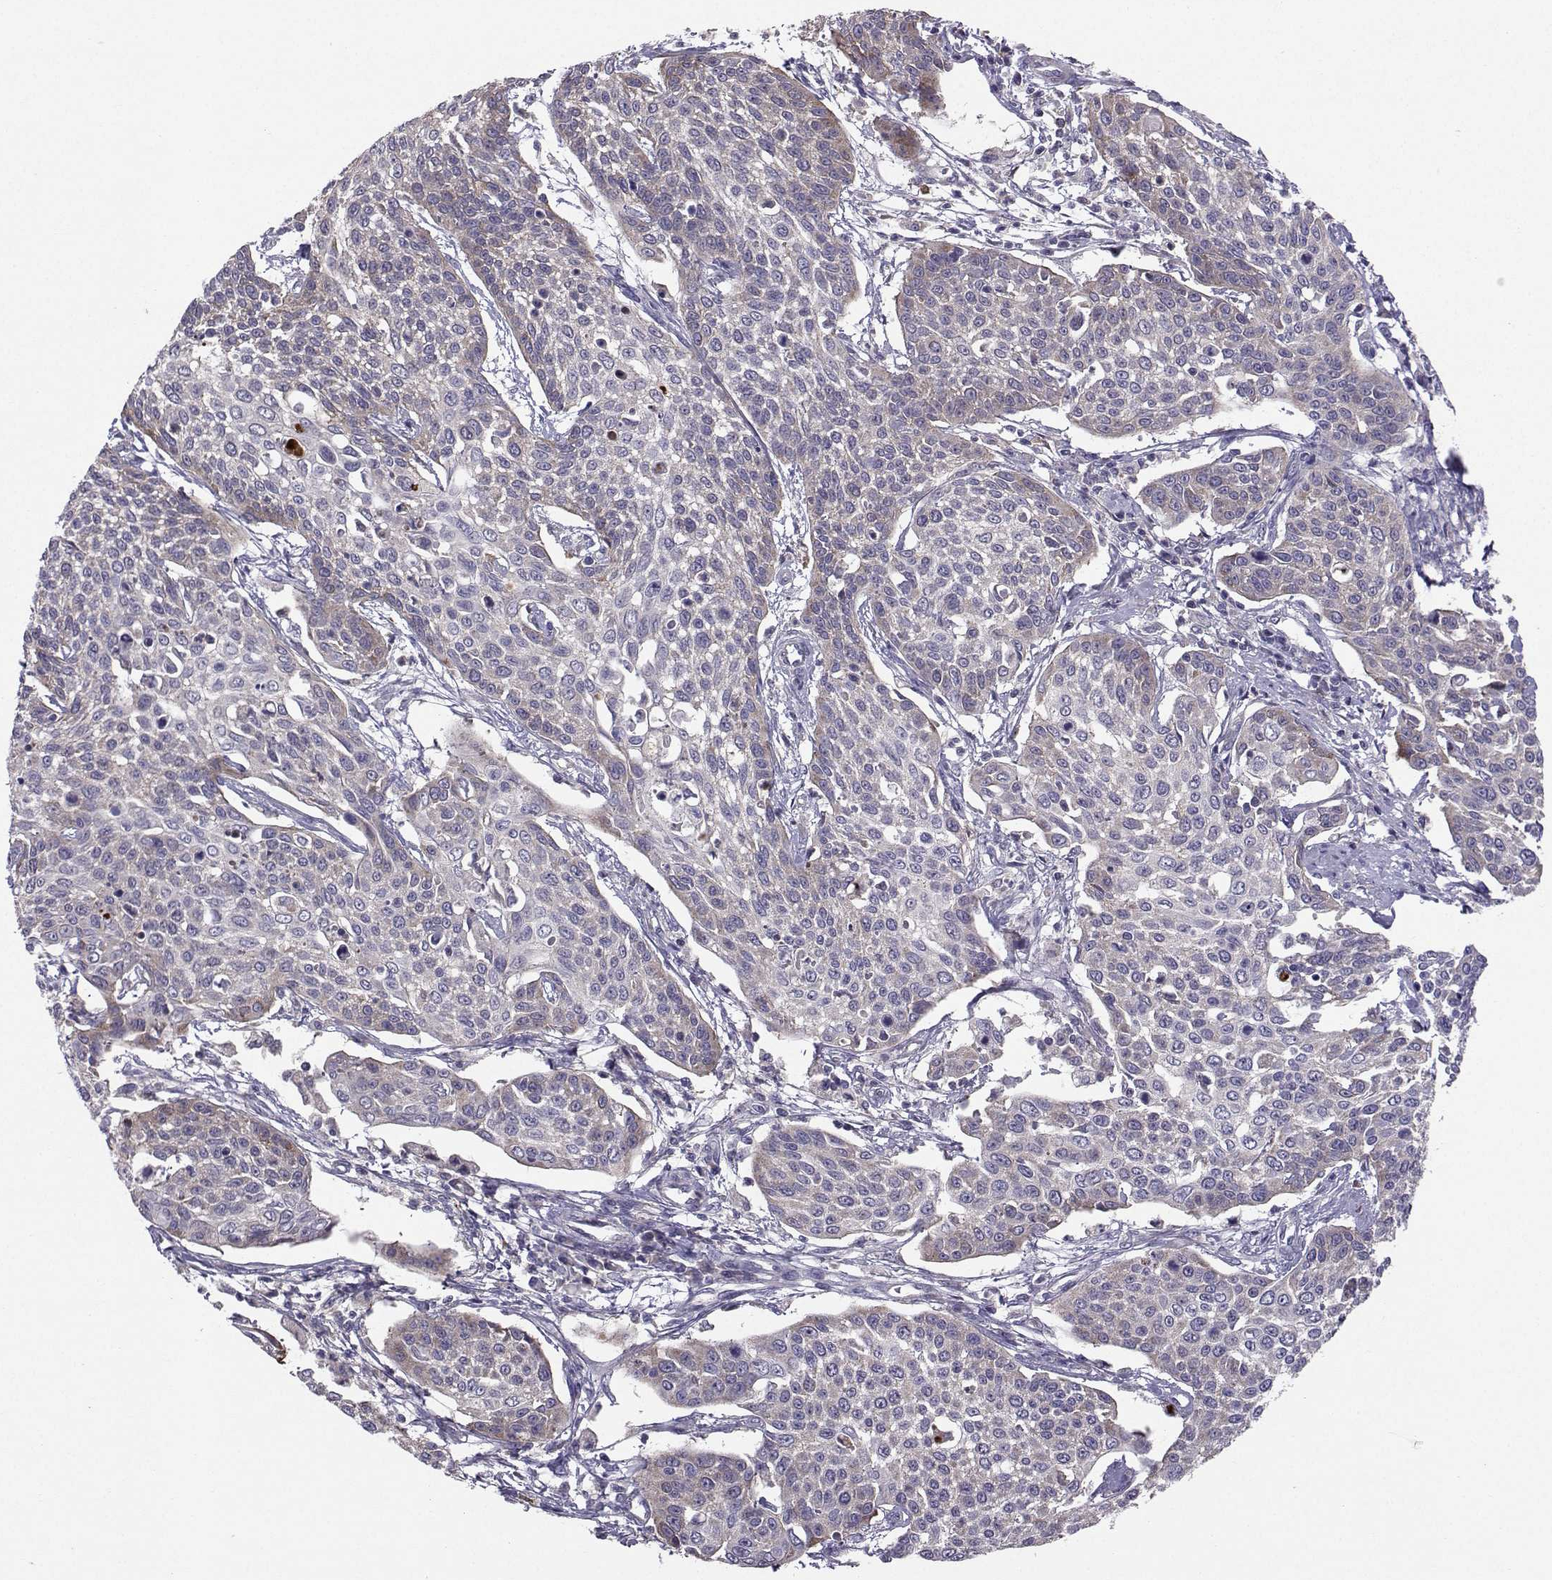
{"staining": {"intensity": "moderate", "quantity": "<25%", "location": "cytoplasmic/membranous"}, "tissue": "cervical cancer", "cell_type": "Tumor cells", "image_type": "cancer", "snomed": [{"axis": "morphology", "description": "Squamous cell carcinoma, NOS"}, {"axis": "topography", "description": "Cervix"}], "caption": "Immunohistochemistry (IHC) staining of squamous cell carcinoma (cervical), which demonstrates low levels of moderate cytoplasmic/membranous staining in about <25% of tumor cells indicating moderate cytoplasmic/membranous protein positivity. The staining was performed using DAB (brown) for protein detection and nuclei were counterstained in hematoxylin (blue).", "gene": "STXBP5", "patient": {"sex": "female", "age": 34}}